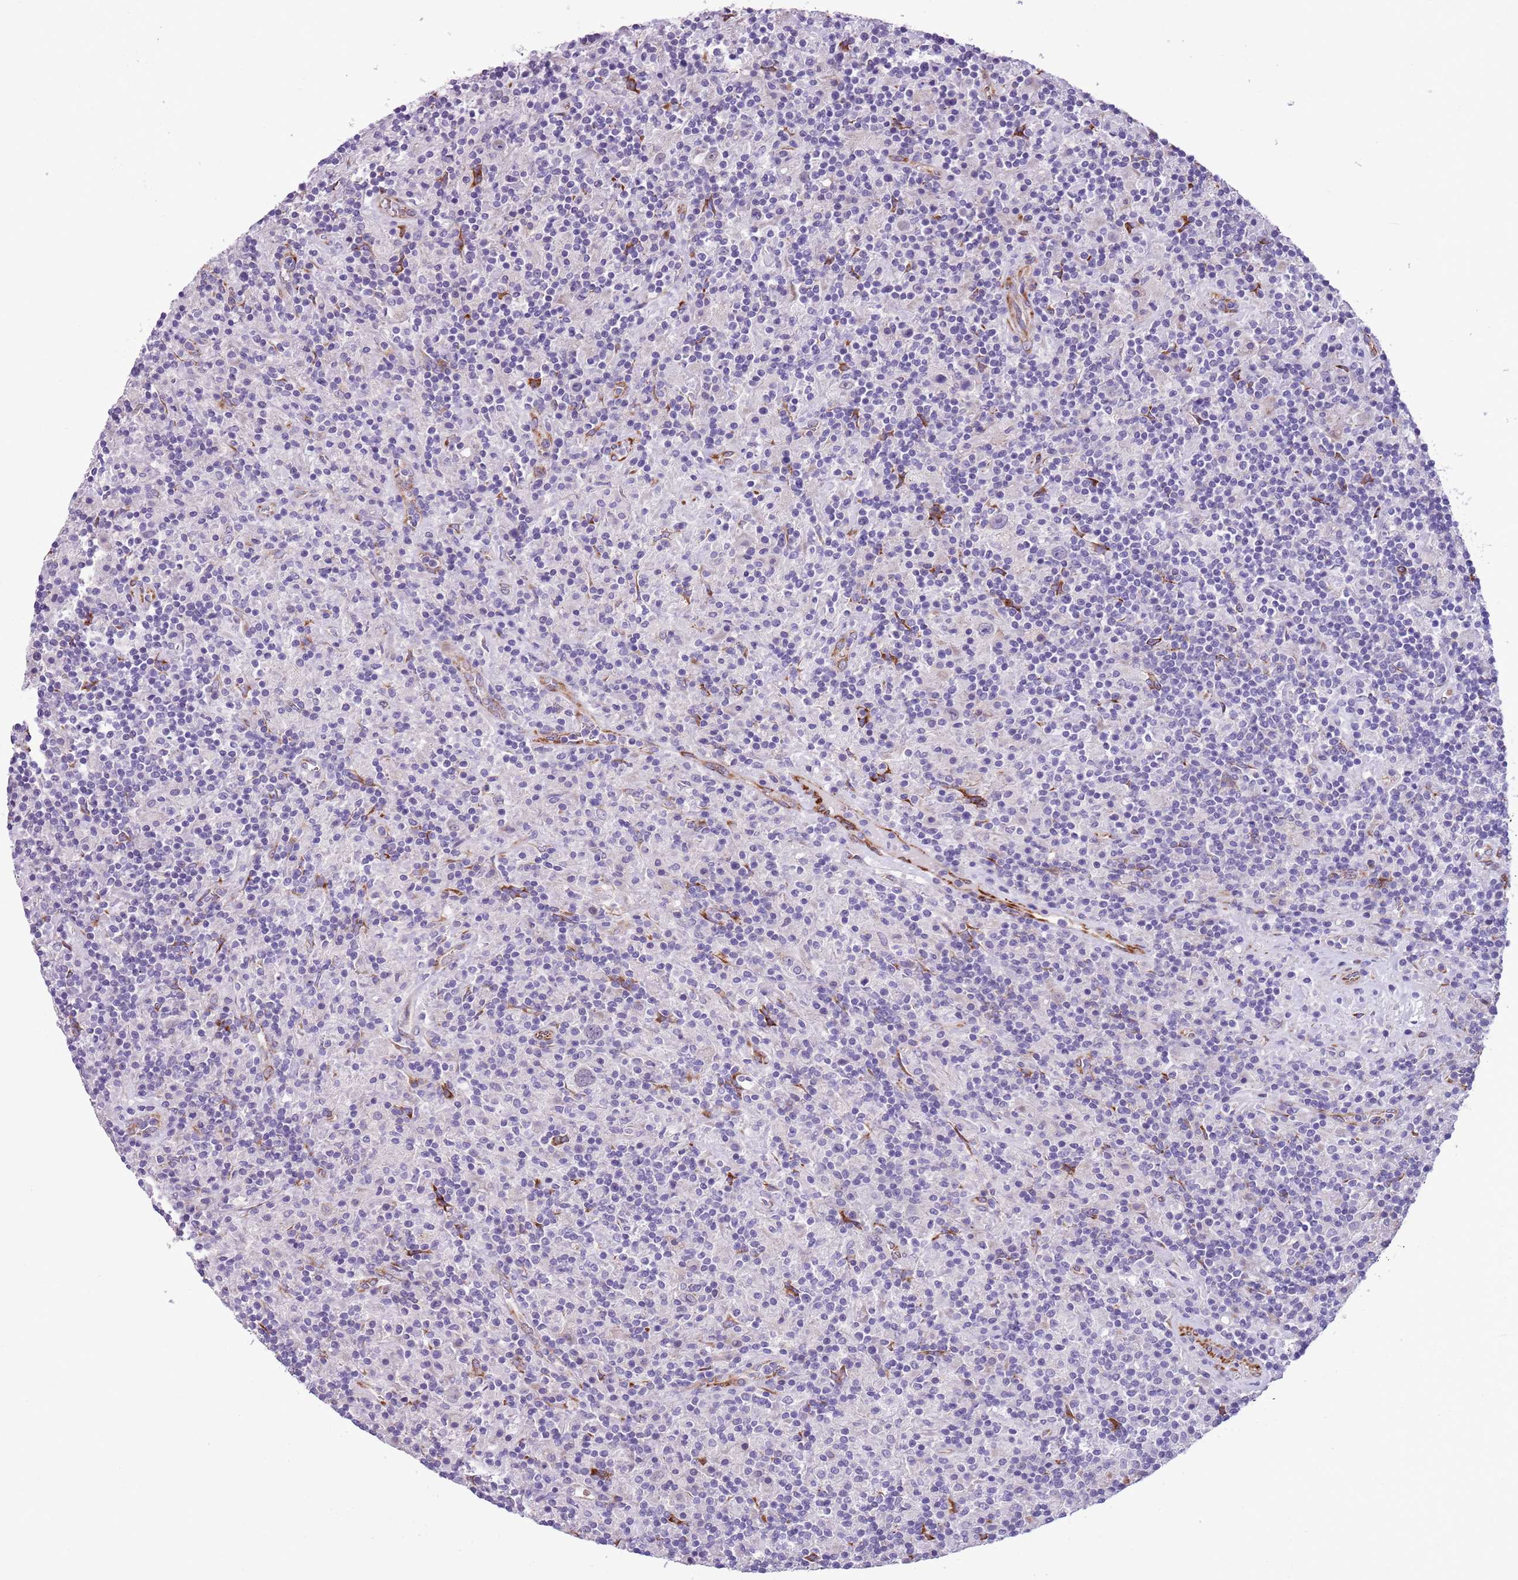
{"staining": {"intensity": "negative", "quantity": "none", "location": "none"}, "tissue": "lymphoma", "cell_type": "Tumor cells", "image_type": "cancer", "snomed": [{"axis": "morphology", "description": "Hodgkin's disease, NOS"}, {"axis": "topography", "description": "Lymph node"}], "caption": "Immunohistochemistry (IHC) micrograph of neoplastic tissue: Hodgkin's disease stained with DAB reveals no significant protein positivity in tumor cells.", "gene": "MRPL32", "patient": {"sex": "male", "age": 70}}